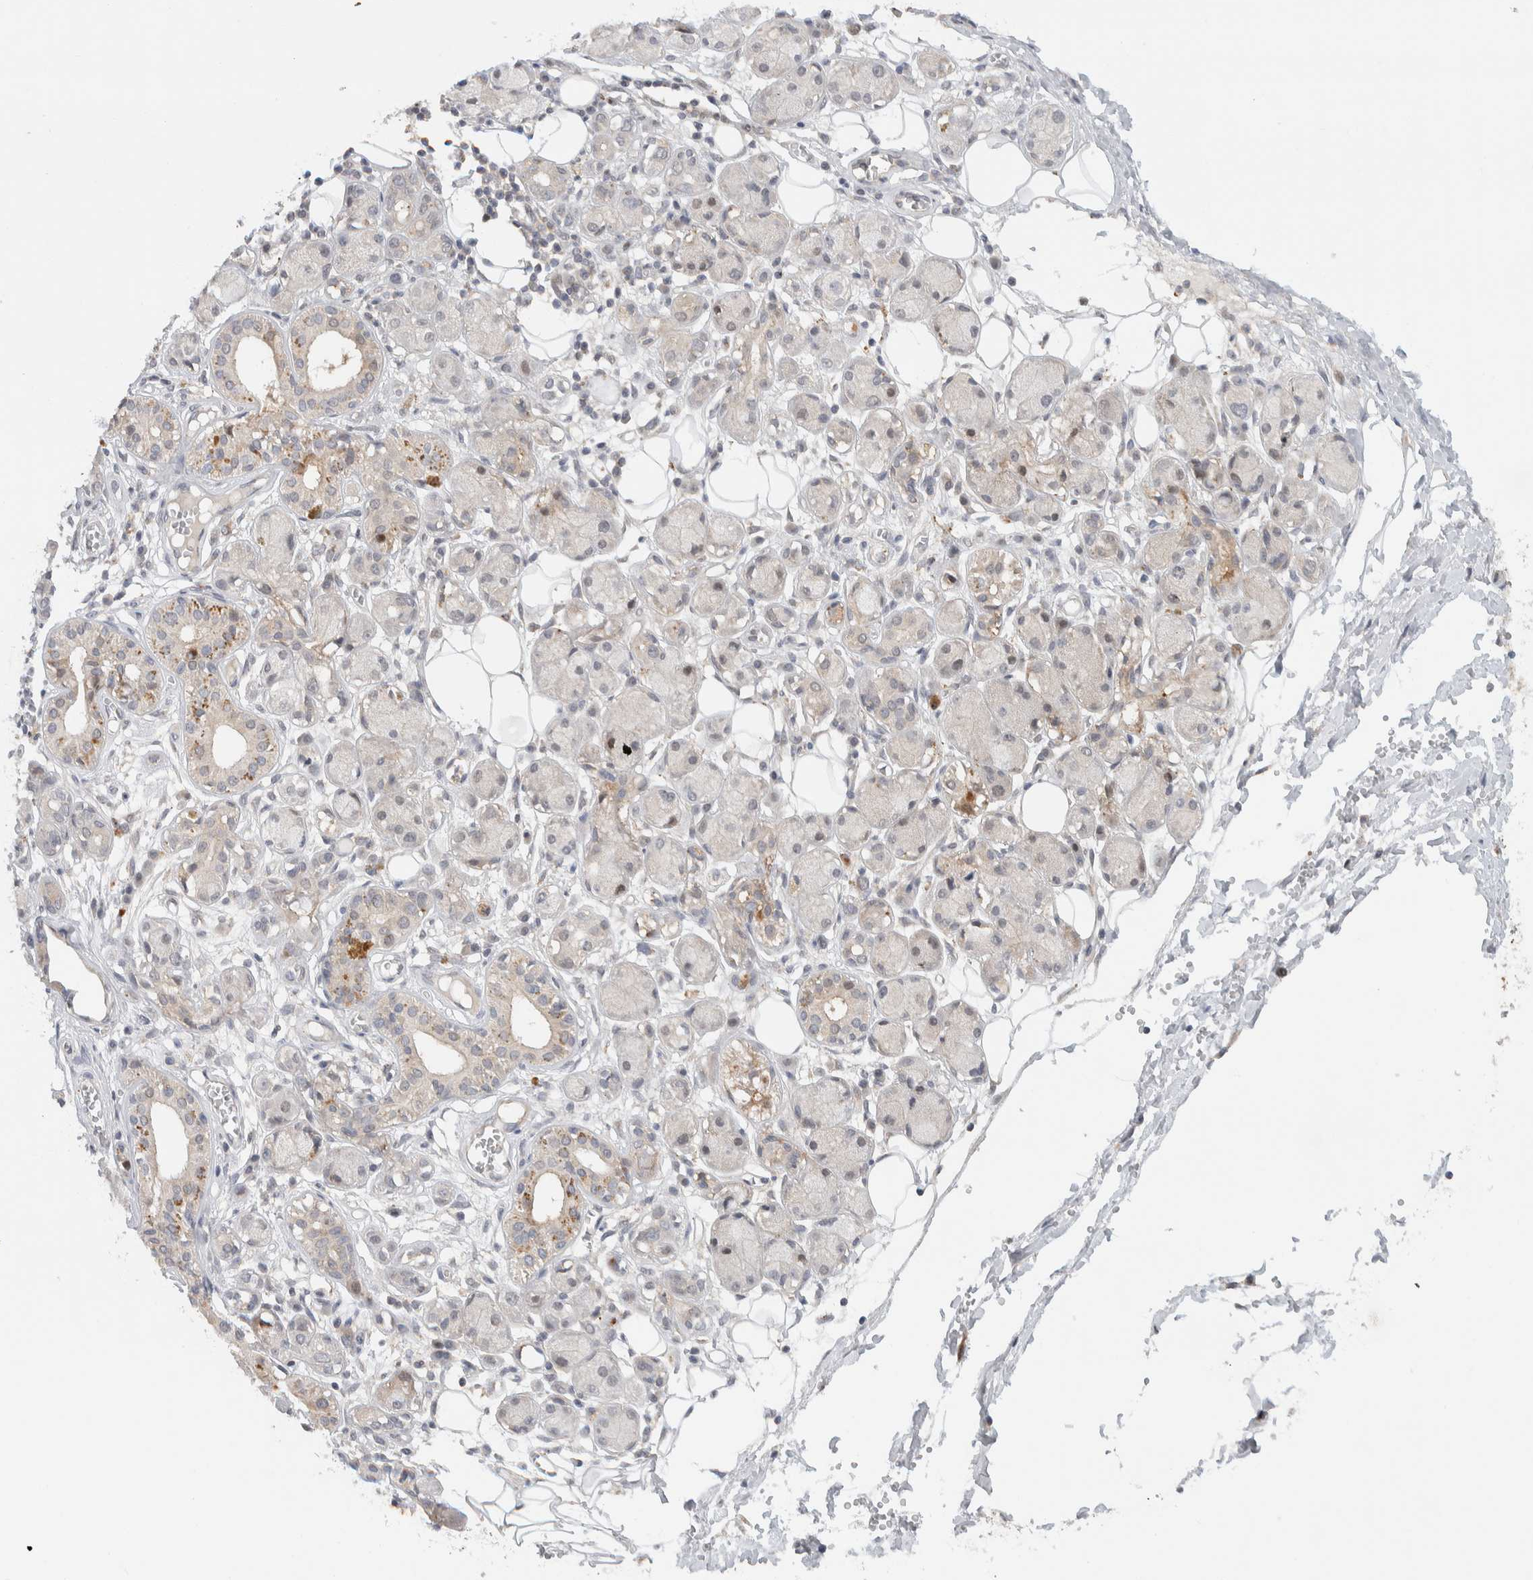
{"staining": {"intensity": "negative", "quantity": "none", "location": "none"}, "tissue": "adipose tissue", "cell_type": "Adipocytes", "image_type": "normal", "snomed": [{"axis": "morphology", "description": "Normal tissue, NOS"}, {"axis": "morphology", "description": "Inflammation, NOS"}, {"axis": "topography", "description": "Vascular tissue"}, {"axis": "topography", "description": "Salivary gland"}], "caption": "Immunohistochemistry (IHC) micrograph of normal adipose tissue: human adipose tissue stained with DAB (3,3'-diaminobenzidine) reveals no significant protein expression in adipocytes. (IHC, brightfield microscopy, high magnification).", "gene": "NCR3LG1", "patient": {"sex": "female", "age": 75}}